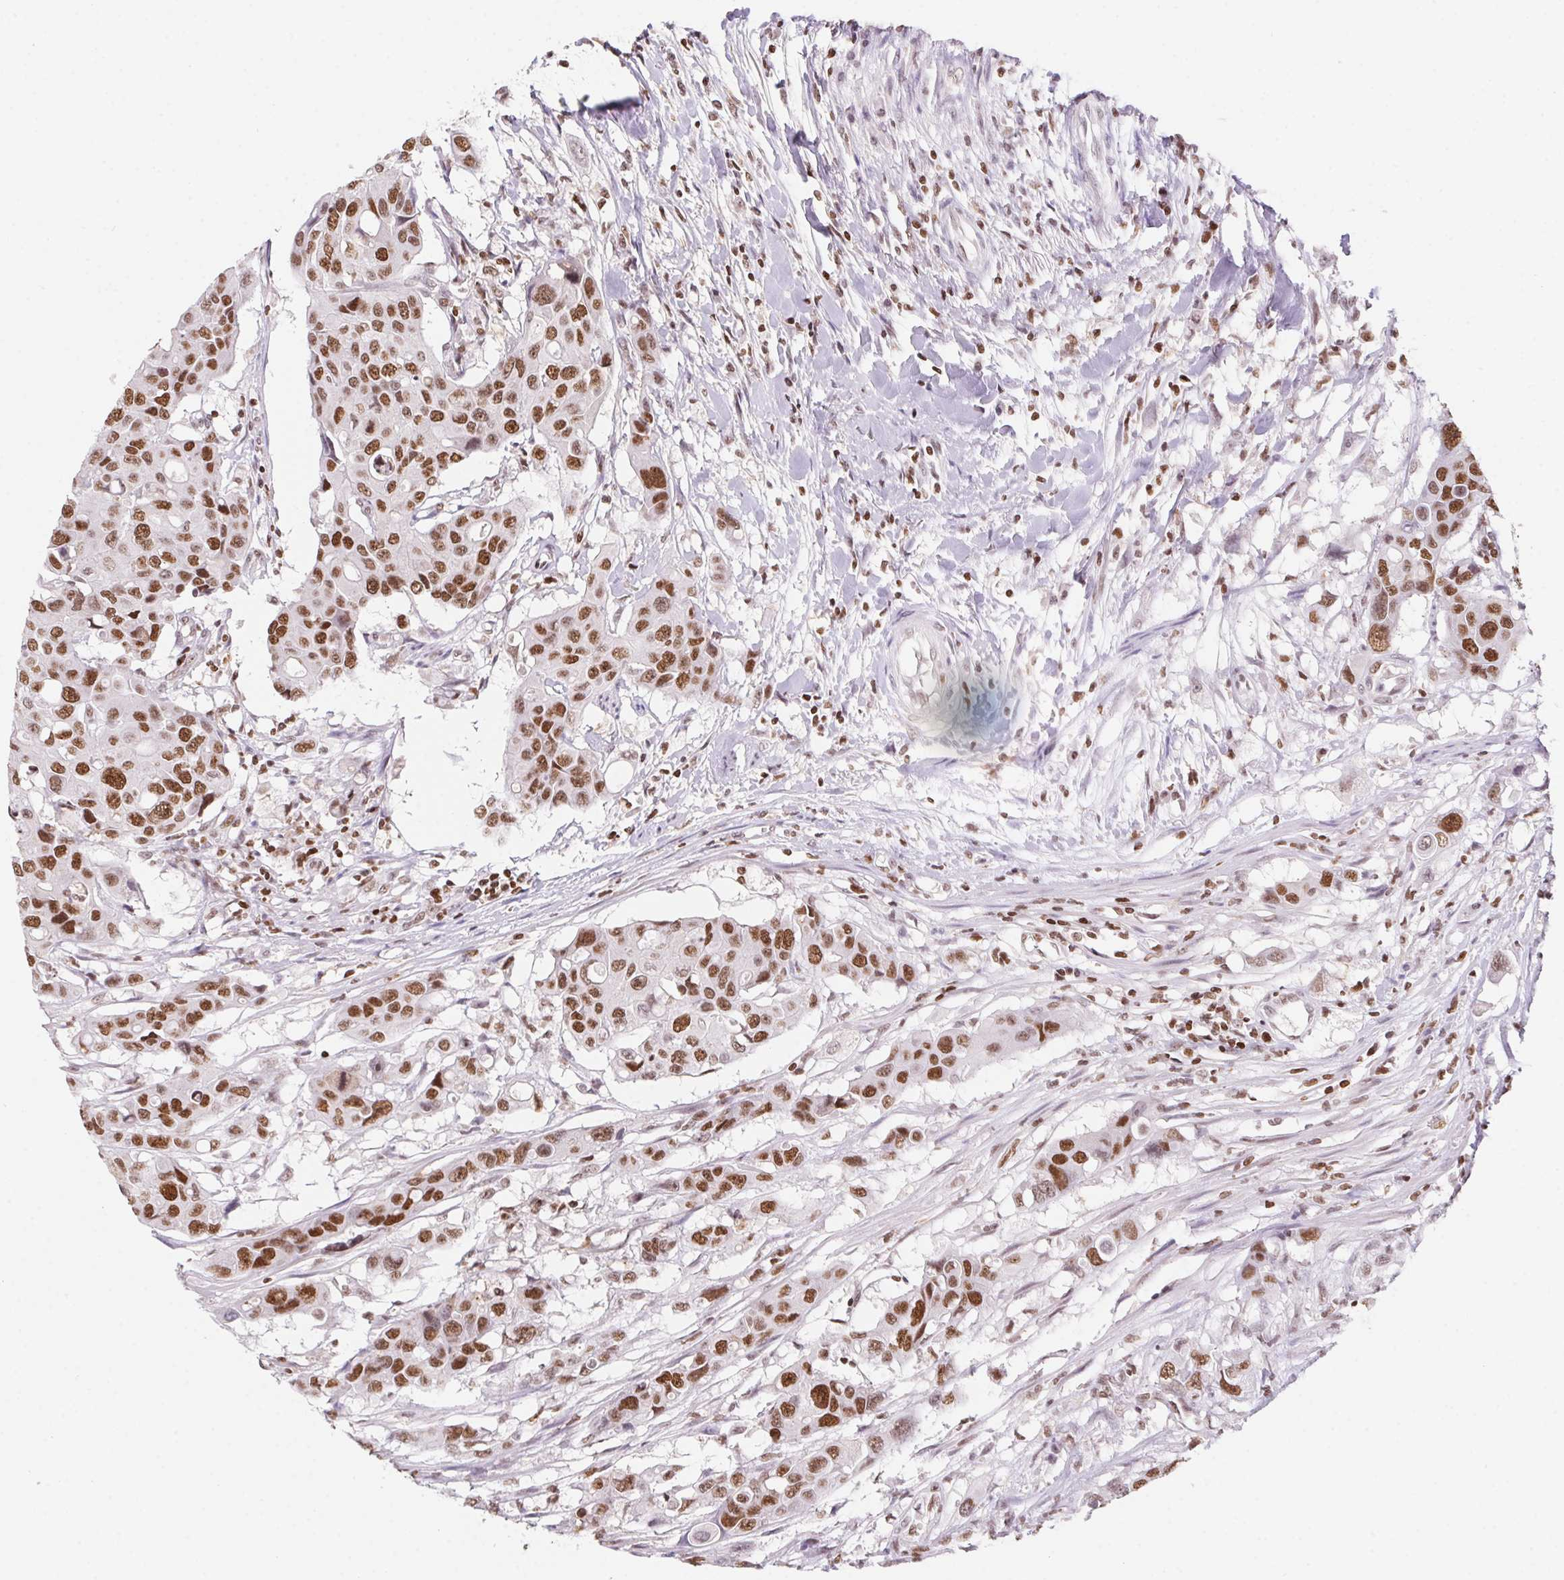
{"staining": {"intensity": "strong", "quantity": ">75%", "location": "nuclear"}, "tissue": "colorectal cancer", "cell_type": "Tumor cells", "image_type": "cancer", "snomed": [{"axis": "morphology", "description": "Adenocarcinoma, NOS"}, {"axis": "topography", "description": "Colon"}], "caption": "Colorectal adenocarcinoma tissue shows strong nuclear expression in about >75% of tumor cells (DAB (3,3'-diaminobenzidine) IHC, brown staining for protein, blue staining for nuclei).", "gene": "POLD3", "patient": {"sex": "male", "age": 77}}